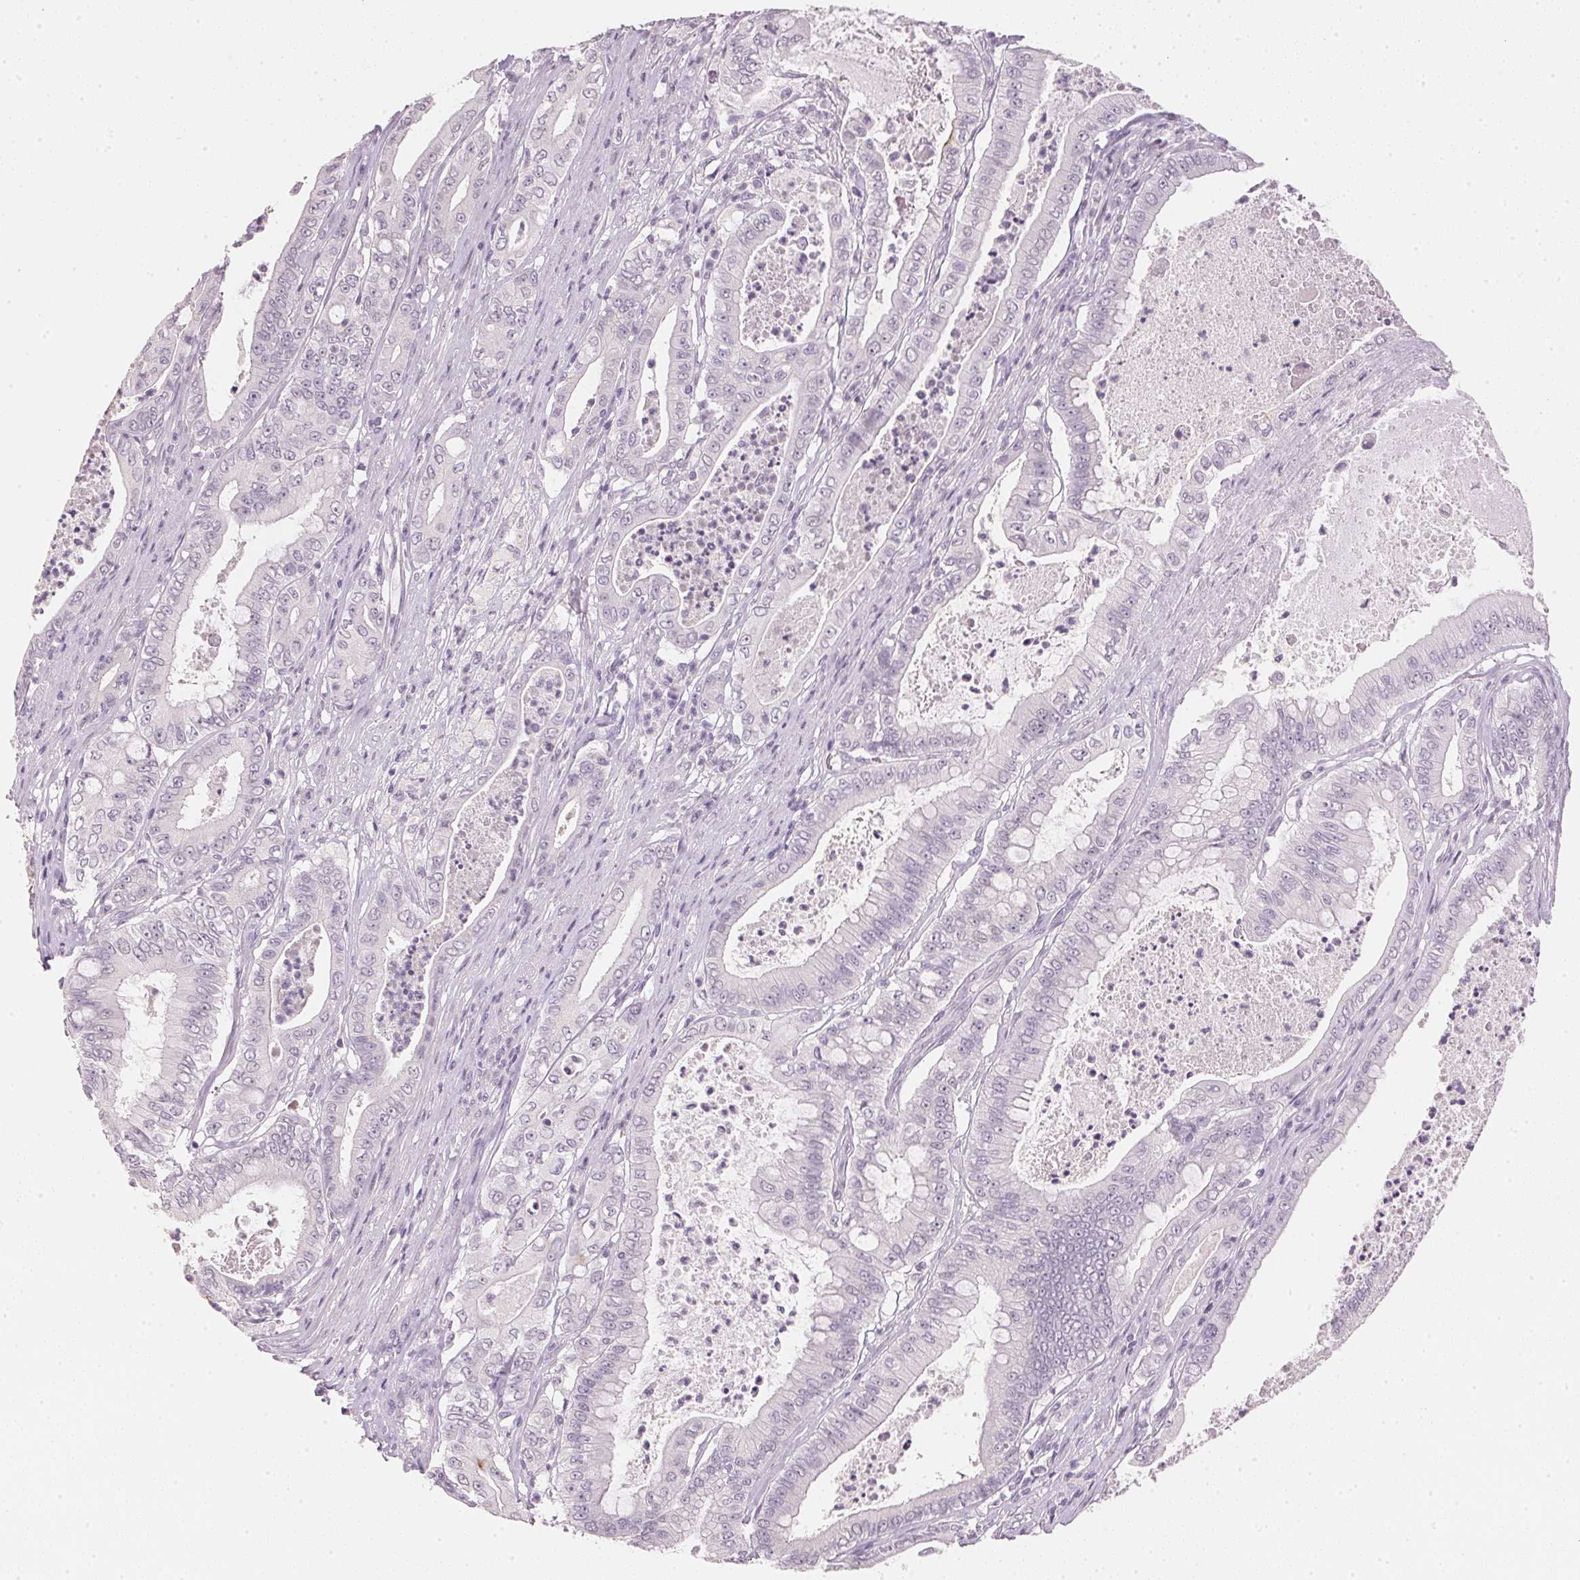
{"staining": {"intensity": "negative", "quantity": "none", "location": "none"}, "tissue": "pancreatic cancer", "cell_type": "Tumor cells", "image_type": "cancer", "snomed": [{"axis": "morphology", "description": "Adenocarcinoma, NOS"}, {"axis": "topography", "description": "Pancreas"}], "caption": "Tumor cells show no significant expression in pancreatic adenocarcinoma.", "gene": "IGFBP1", "patient": {"sex": "male", "age": 71}}